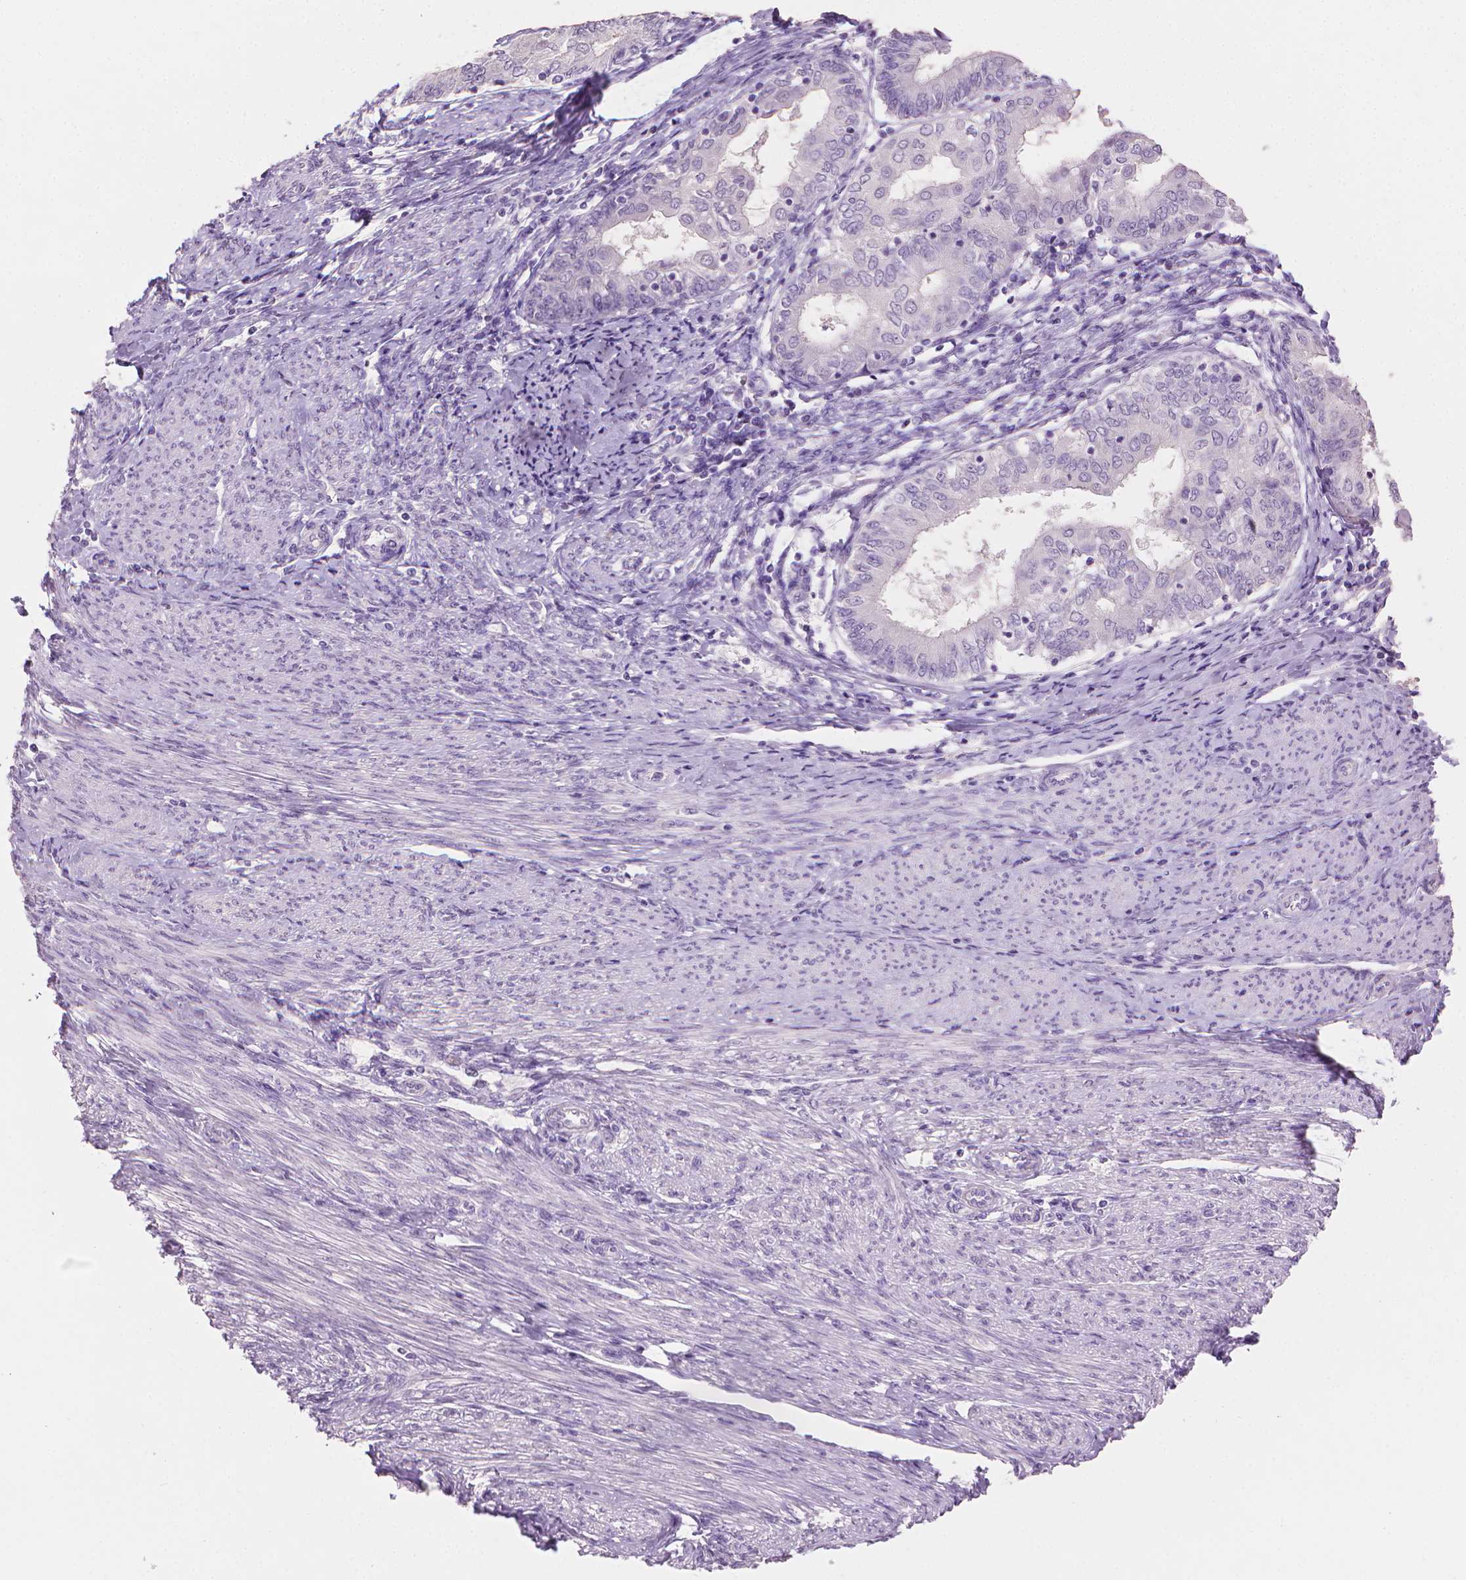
{"staining": {"intensity": "negative", "quantity": "none", "location": "none"}, "tissue": "endometrial cancer", "cell_type": "Tumor cells", "image_type": "cancer", "snomed": [{"axis": "morphology", "description": "Adenocarcinoma, NOS"}, {"axis": "topography", "description": "Endometrium"}], "caption": "The image displays no significant staining in tumor cells of adenocarcinoma (endometrial).", "gene": "MLANA", "patient": {"sex": "female", "age": 68}}